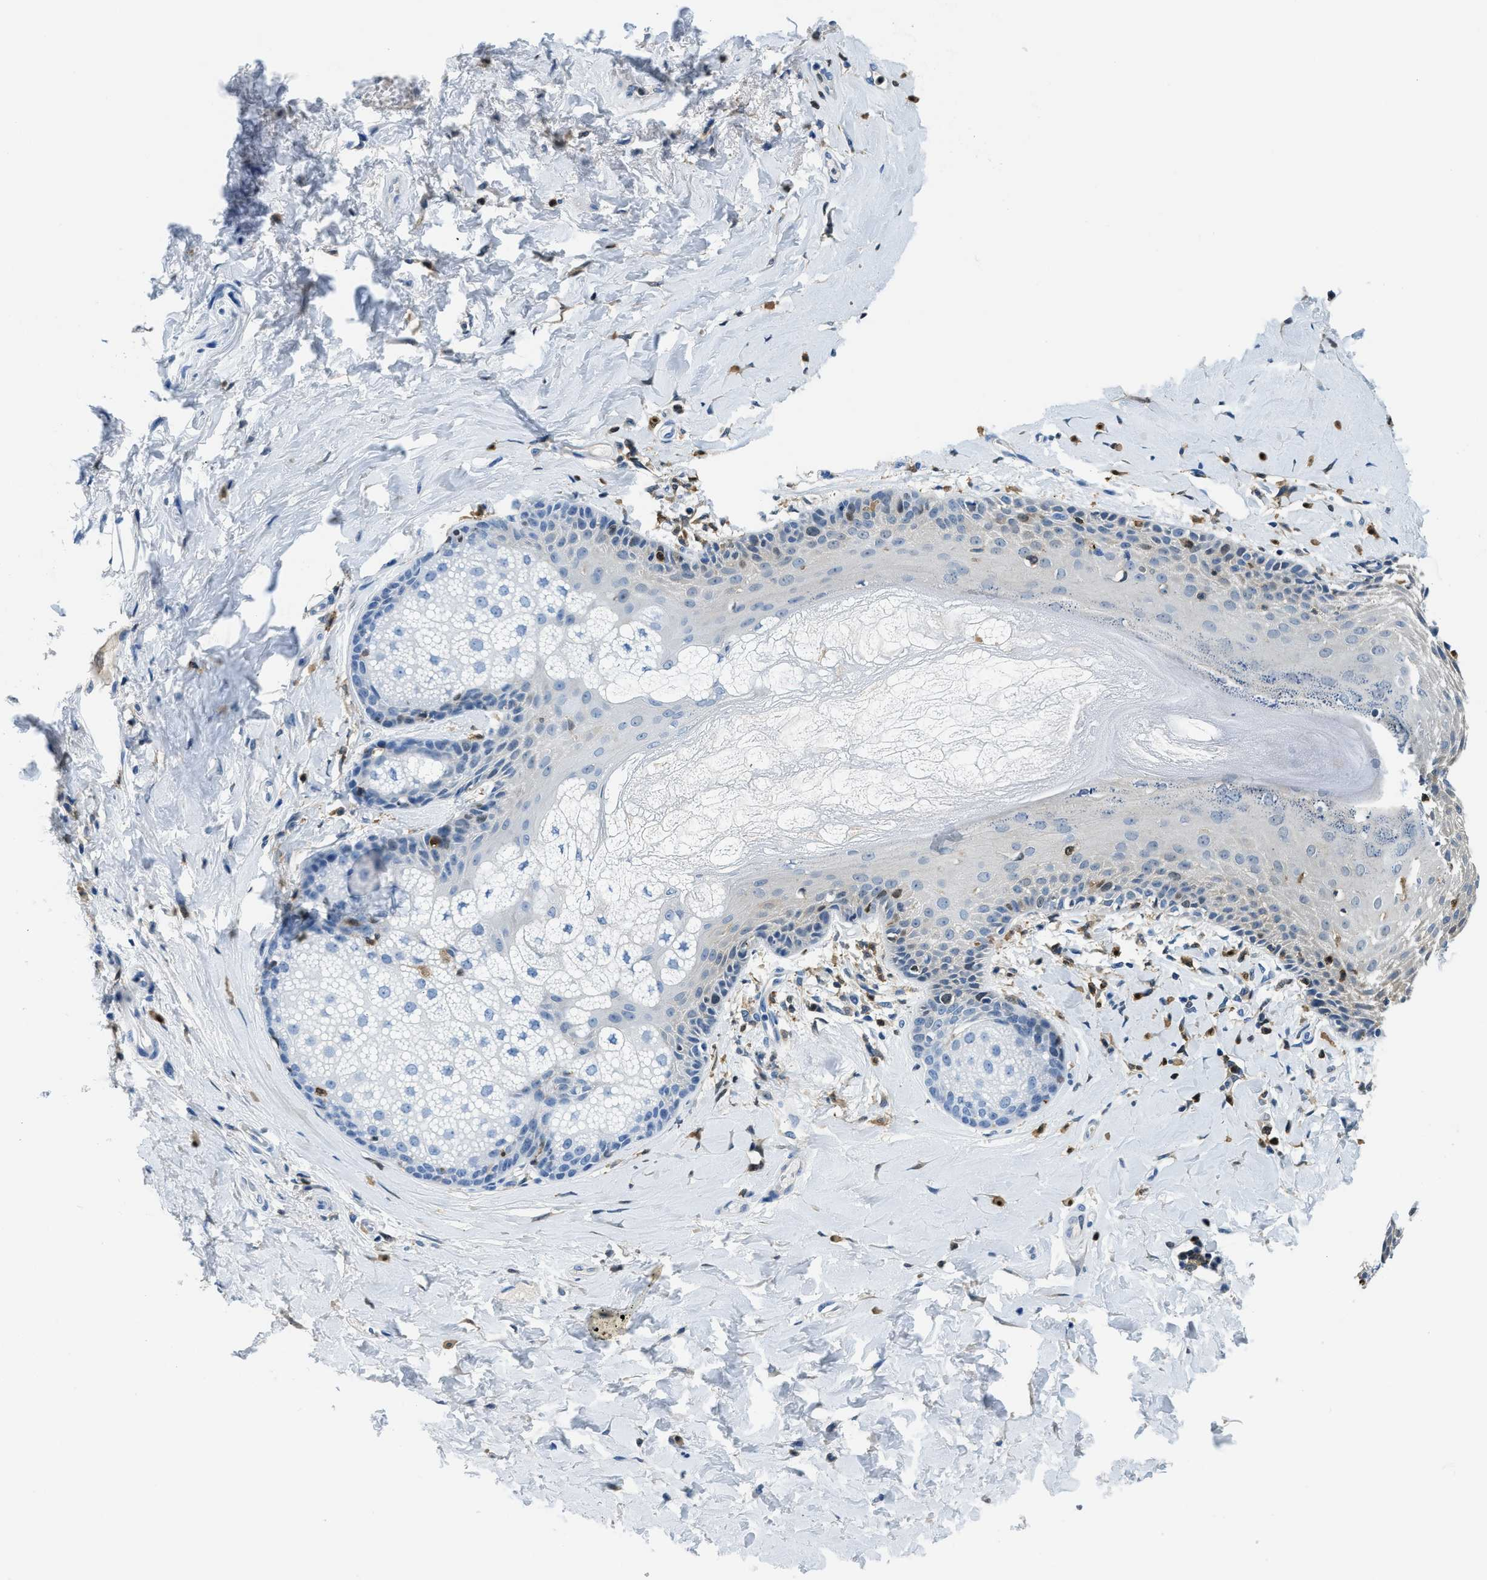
{"staining": {"intensity": "negative", "quantity": "none", "location": "none"}, "tissue": "skin", "cell_type": "Epidermal cells", "image_type": "normal", "snomed": [{"axis": "morphology", "description": "Normal tissue, NOS"}, {"axis": "topography", "description": "Anal"}], "caption": "Immunohistochemistry (IHC) photomicrograph of unremarkable human skin stained for a protein (brown), which displays no staining in epidermal cells. The staining is performed using DAB brown chromogen with nuclei counter-stained in using hematoxylin.", "gene": "CAPG", "patient": {"sex": "male", "age": 69}}